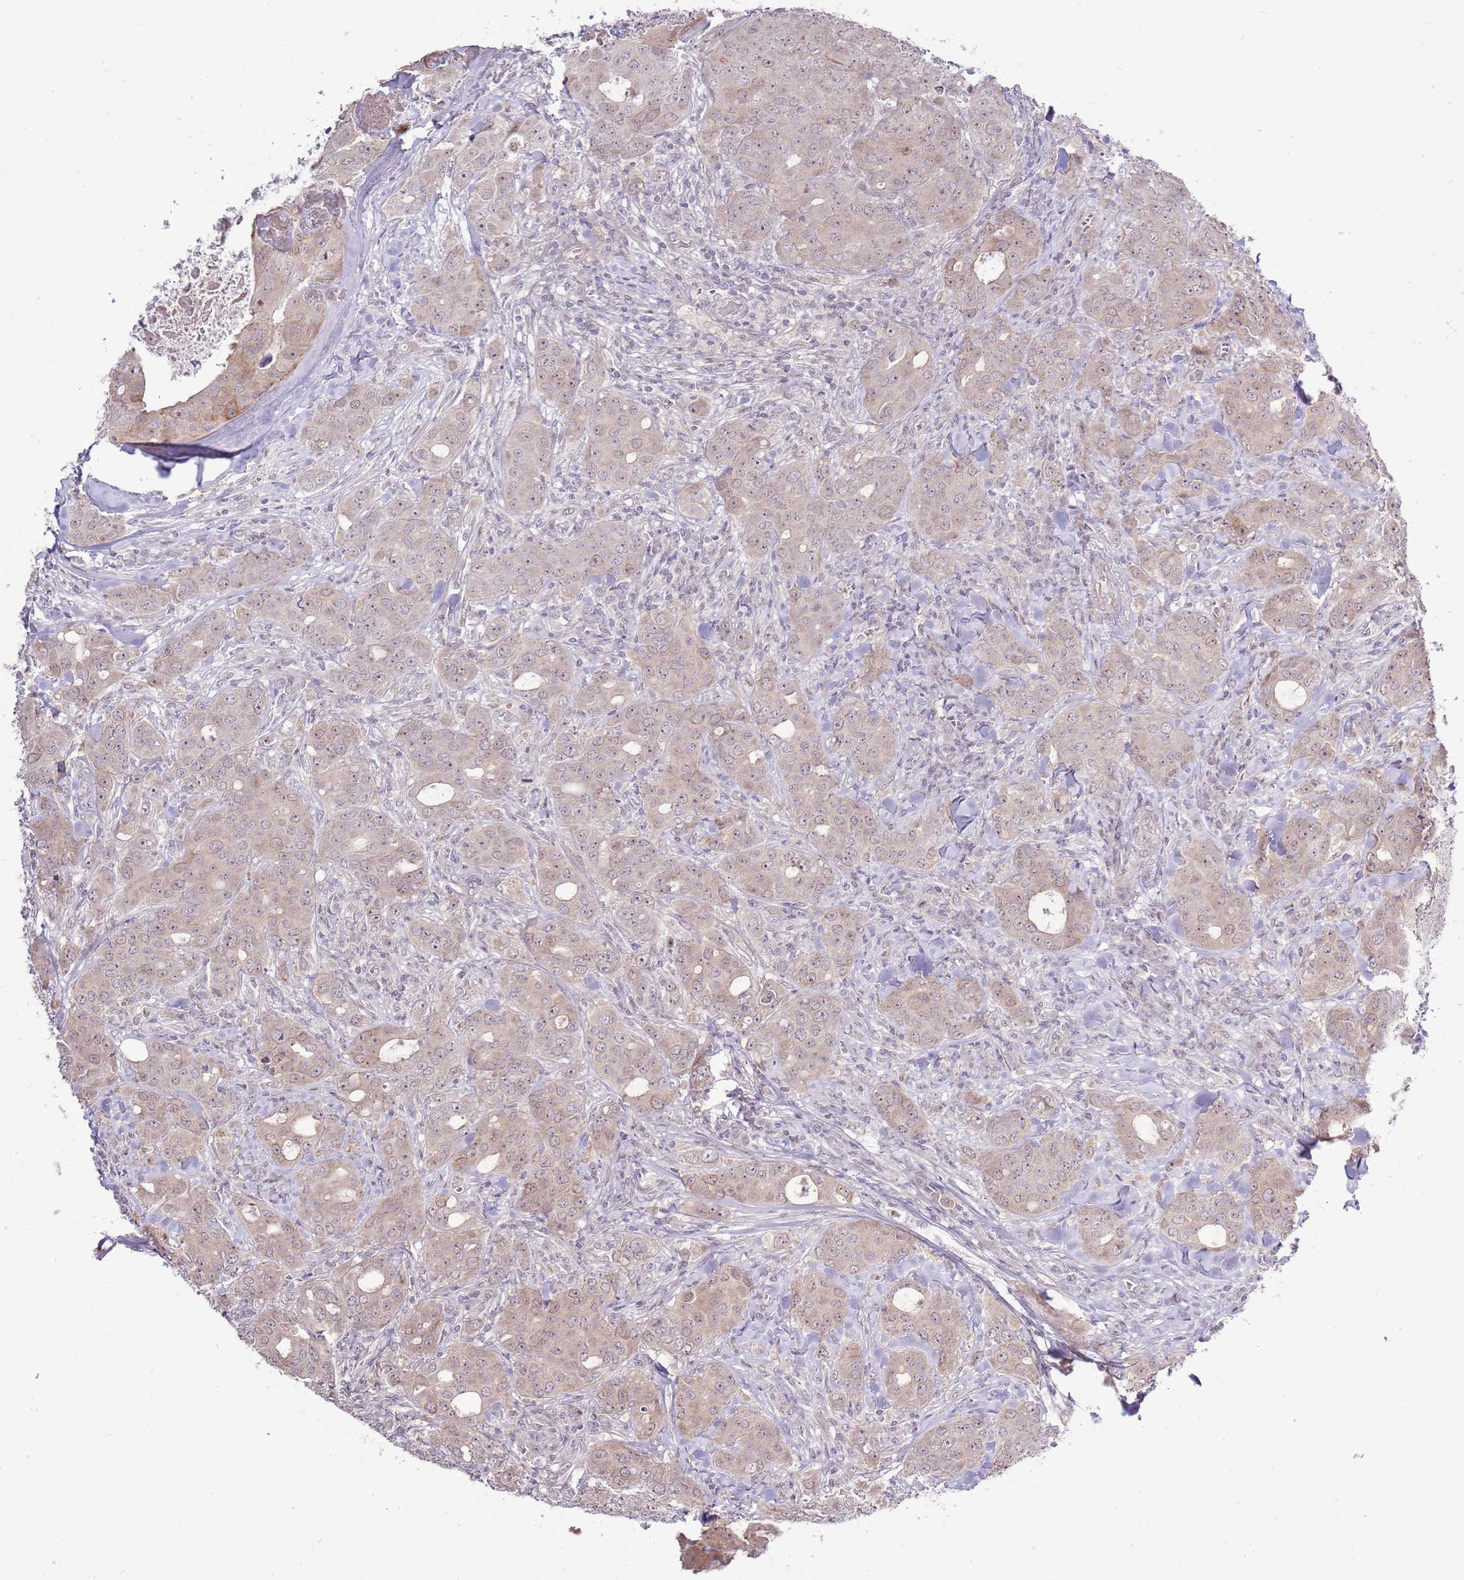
{"staining": {"intensity": "weak", "quantity": ">75%", "location": "cytoplasmic/membranous,nuclear"}, "tissue": "breast cancer", "cell_type": "Tumor cells", "image_type": "cancer", "snomed": [{"axis": "morphology", "description": "Duct carcinoma"}, {"axis": "topography", "description": "Breast"}], "caption": "About >75% of tumor cells in human intraductal carcinoma (breast) display weak cytoplasmic/membranous and nuclear protein positivity as visualized by brown immunohistochemical staining.", "gene": "UGGT2", "patient": {"sex": "female", "age": 43}}